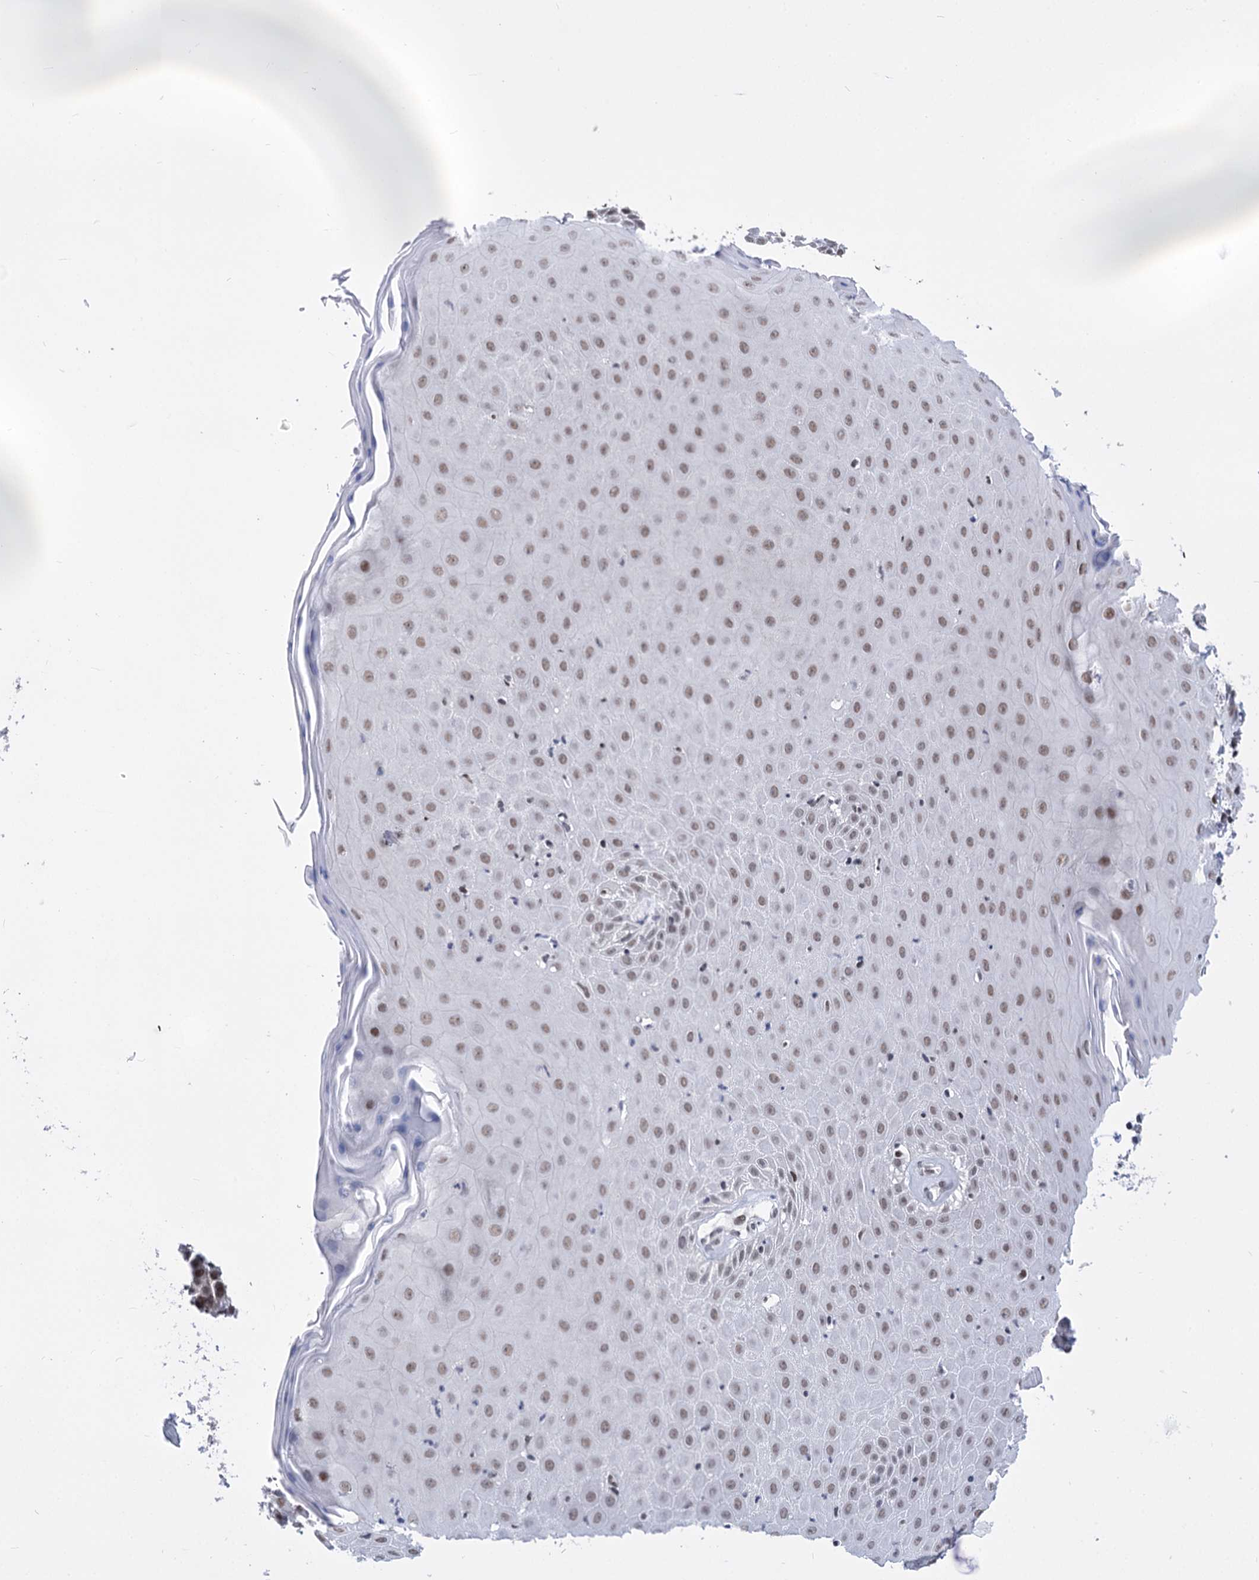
{"staining": {"intensity": "weak", "quantity": "25%-75%", "location": "nuclear"}, "tissue": "skin", "cell_type": "Epidermal cells", "image_type": "normal", "snomed": [{"axis": "morphology", "description": "Normal tissue, NOS"}, {"axis": "topography", "description": "Vulva"}], "caption": "Protein staining displays weak nuclear expression in about 25%-75% of epidermal cells in unremarkable skin.", "gene": "POU4F3", "patient": {"sex": "female", "age": 68}}